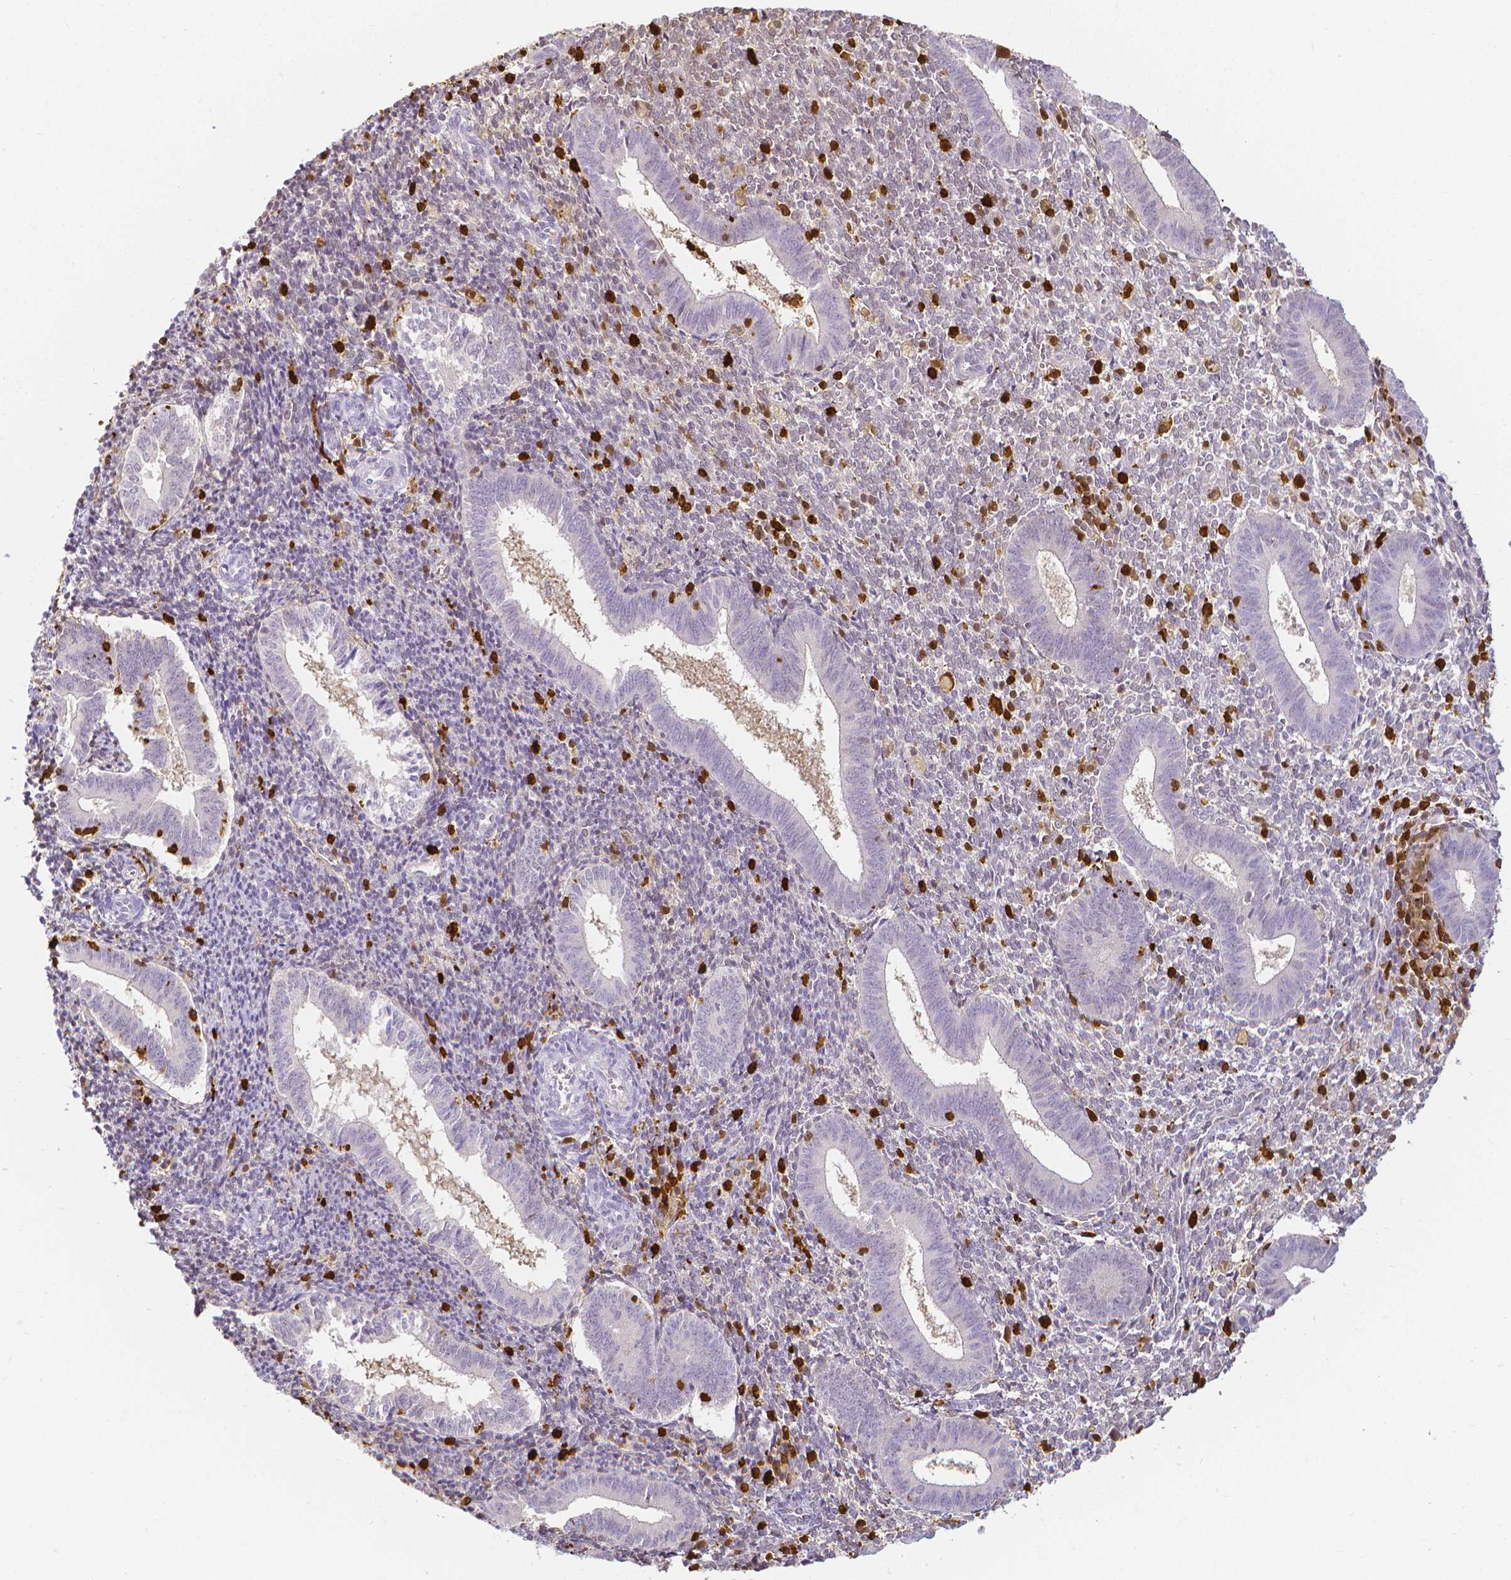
{"staining": {"intensity": "negative", "quantity": "none", "location": "none"}, "tissue": "endometrium", "cell_type": "Cells in endometrial stroma", "image_type": "normal", "snomed": [{"axis": "morphology", "description": "Normal tissue, NOS"}, {"axis": "topography", "description": "Endometrium"}], "caption": "Cells in endometrial stroma are negative for protein expression in normal human endometrium. (DAB (3,3'-diaminobenzidine) immunohistochemistry (IHC) with hematoxylin counter stain).", "gene": "COTL1", "patient": {"sex": "female", "age": 25}}